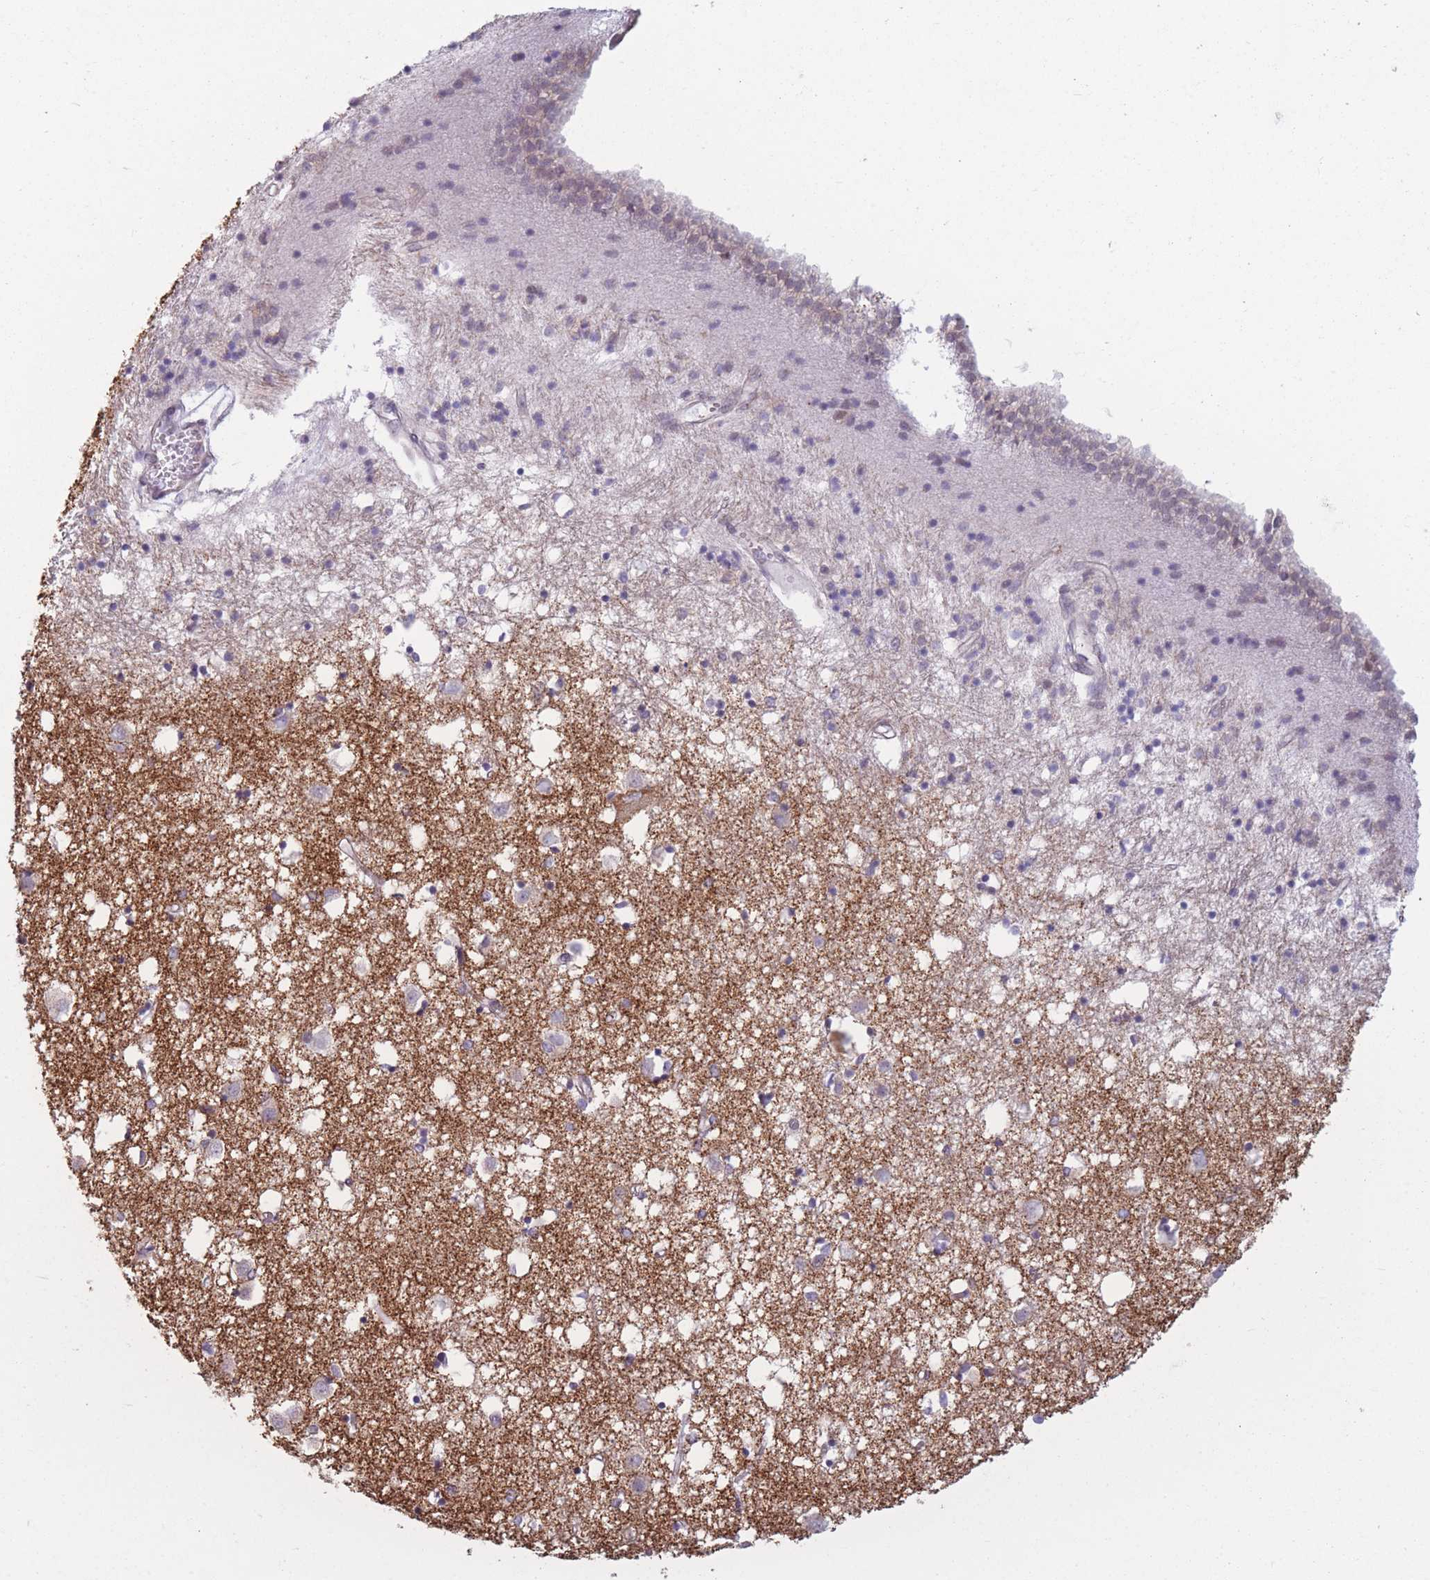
{"staining": {"intensity": "negative", "quantity": "none", "location": "none"}, "tissue": "caudate", "cell_type": "Glial cells", "image_type": "normal", "snomed": [{"axis": "morphology", "description": "Normal tissue, NOS"}, {"axis": "topography", "description": "Lateral ventricle wall"}], "caption": "IHC of normal human caudate reveals no positivity in glial cells.", "gene": "COL27A1", "patient": {"sex": "male", "age": 70}}